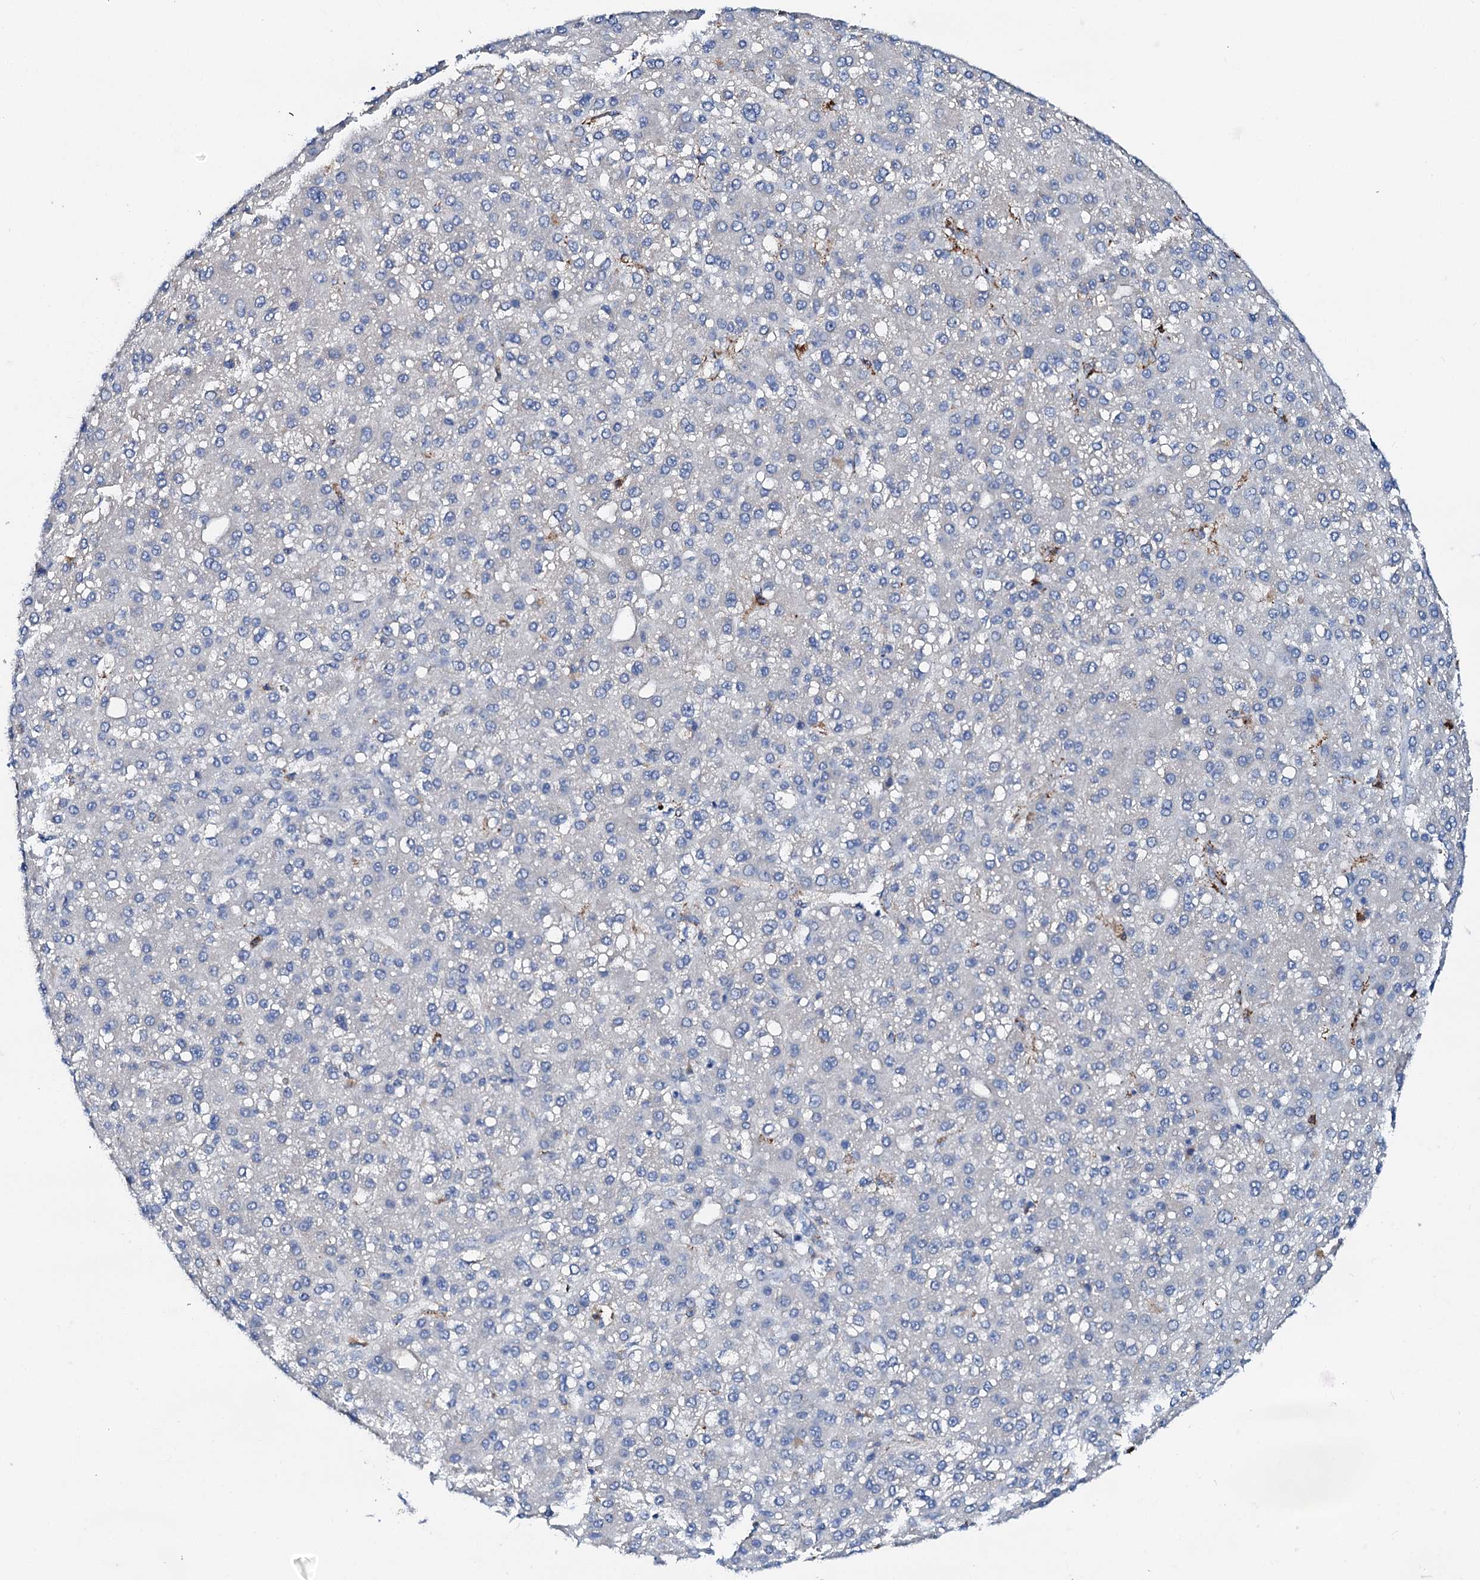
{"staining": {"intensity": "negative", "quantity": "none", "location": "none"}, "tissue": "liver cancer", "cell_type": "Tumor cells", "image_type": "cancer", "snomed": [{"axis": "morphology", "description": "Carcinoma, Hepatocellular, NOS"}, {"axis": "topography", "description": "Liver"}], "caption": "High power microscopy photomicrograph of an immunohistochemistry histopathology image of hepatocellular carcinoma (liver), revealing no significant expression in tumor cells.", "gene": "MED13L", "patient": {"sex": "male", "age": 67}}